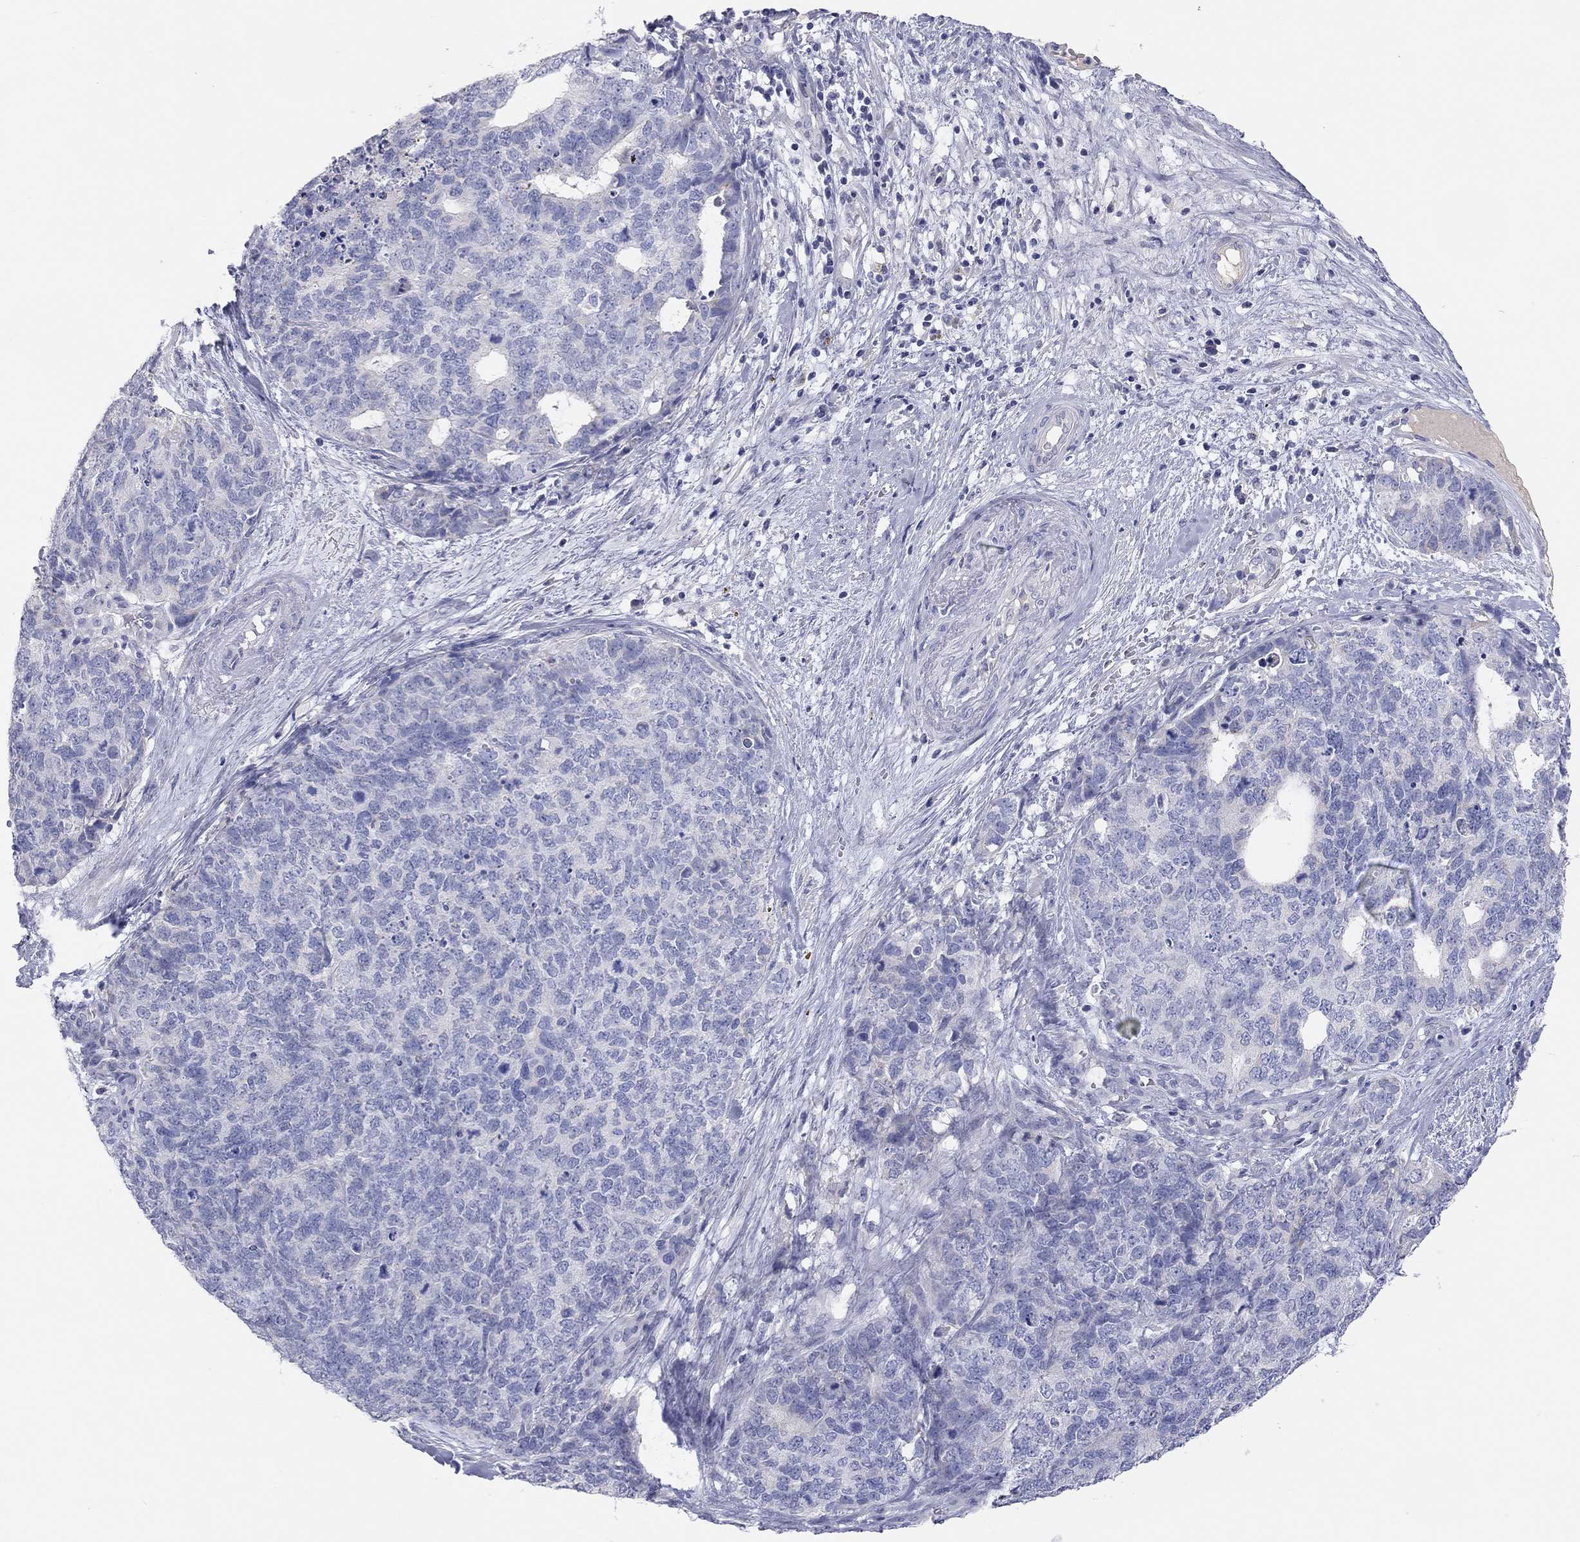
{"staining": {"intensity": "negative", "quantity": "none", "location": "none"}, "tissue": "cervical cancer", "cell_type": "Tumor cells", "image_type": "cancer", "snomed": [{"axis": "morphology", "description": "Squamous cell carcinoma, NOS"}, {"axis": "topography", "description": "Cervix"}], "caption": "The histopathology image exhibits no significant expression in tumor cells of squamous cell carcinoma (cervical).", "gene": "ST7L", "patient": {"sex": "female", "age": 63}}